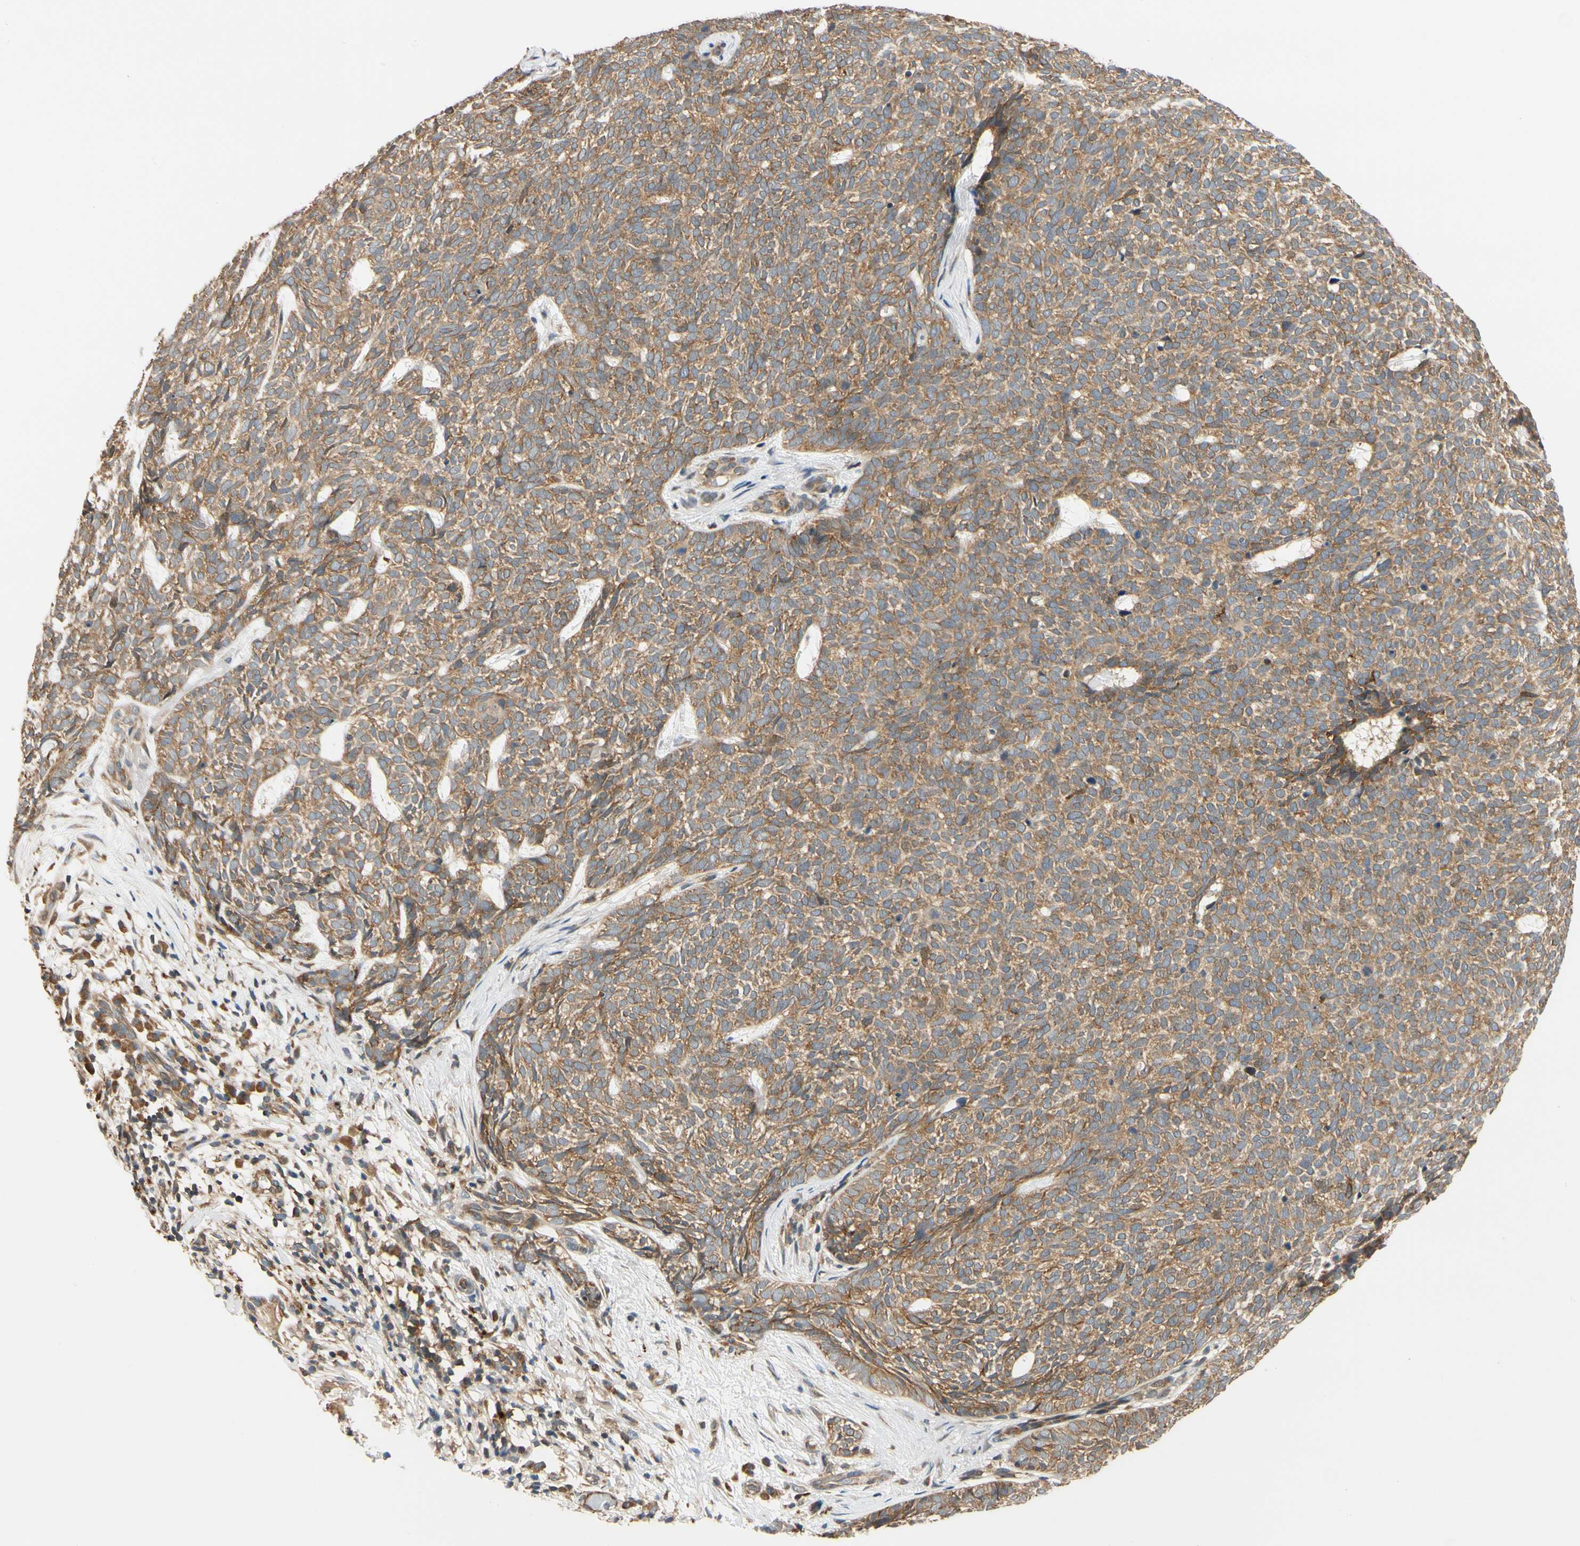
{"staining": {"intensity": "moderate", "quantity": ">75%", "location": "cytoplasmic/membranous"}, "tissue": "skin cancer", "cell_type": "Tumor cells", "image_type": "cancer", "snomed": [{"axis": "morphology", "description": "Basal cell carcinoma"}, {"axis": "topography", "description": "Skin"}], "caption": "Human skin cancer (basal cell carcinoma) stained for a protein (brown) displays moderate cytoplasmic/membranous positive expression in about >75% of tumor cells.", "gene": "ANKHD1", "patient": {"sex": "female", "age": 84}}